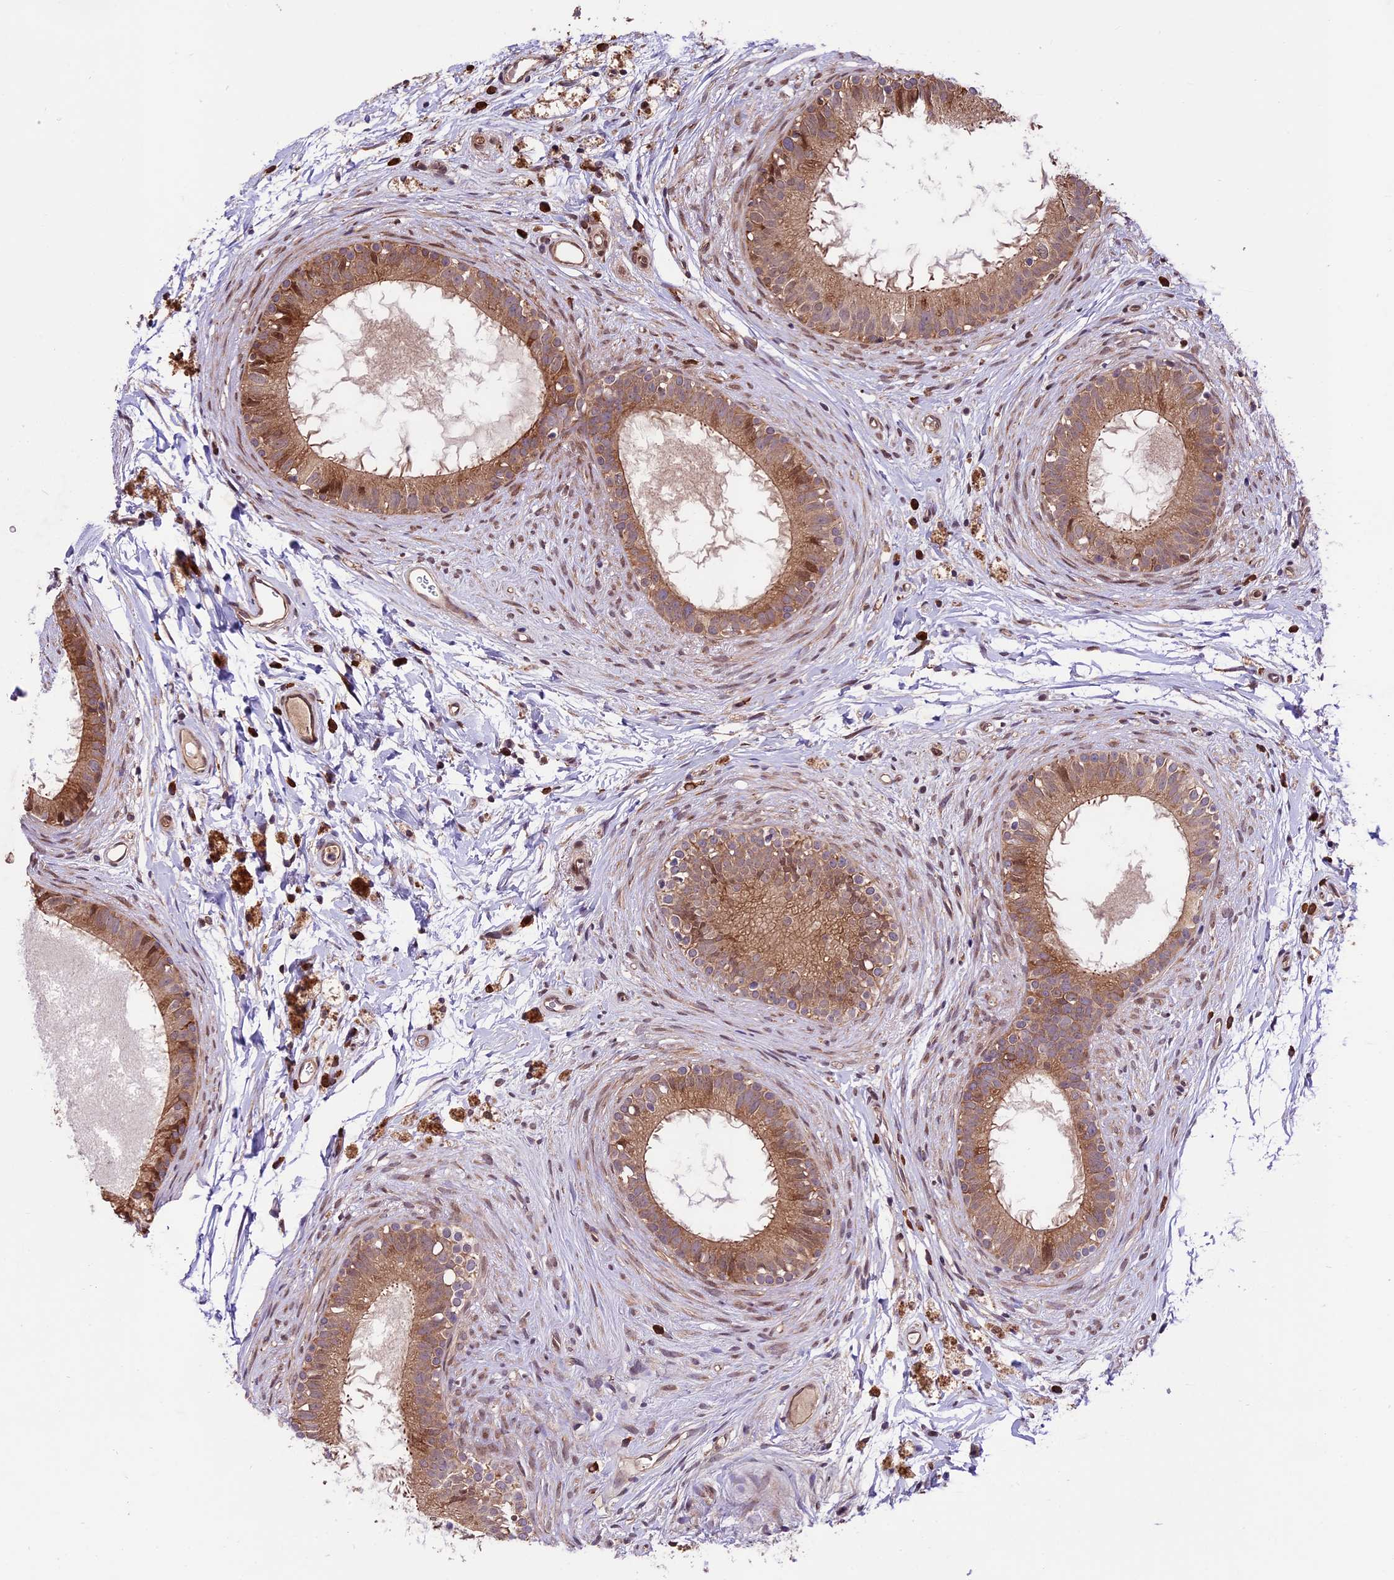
{"staining": {"intensity": "moderate", "quantity": ">75%", "location": "cytoplasmic/membranous"}, "tissue": "epididymis", "cell_type": "Glandular cells", "image_type": "normal", "snomed": [{"axis": "morphology", "description": "Normal tissue, NOS"}, {"axis": "topography", "description": "Epididymis"}], "caption": "A brown stain highlights moderate cytoplasmic/membranous positivity of a protein in glandular cells of normal human epididymis.", "gene": "HDAC5", "patient": {"sex": "male", "age": 80}}